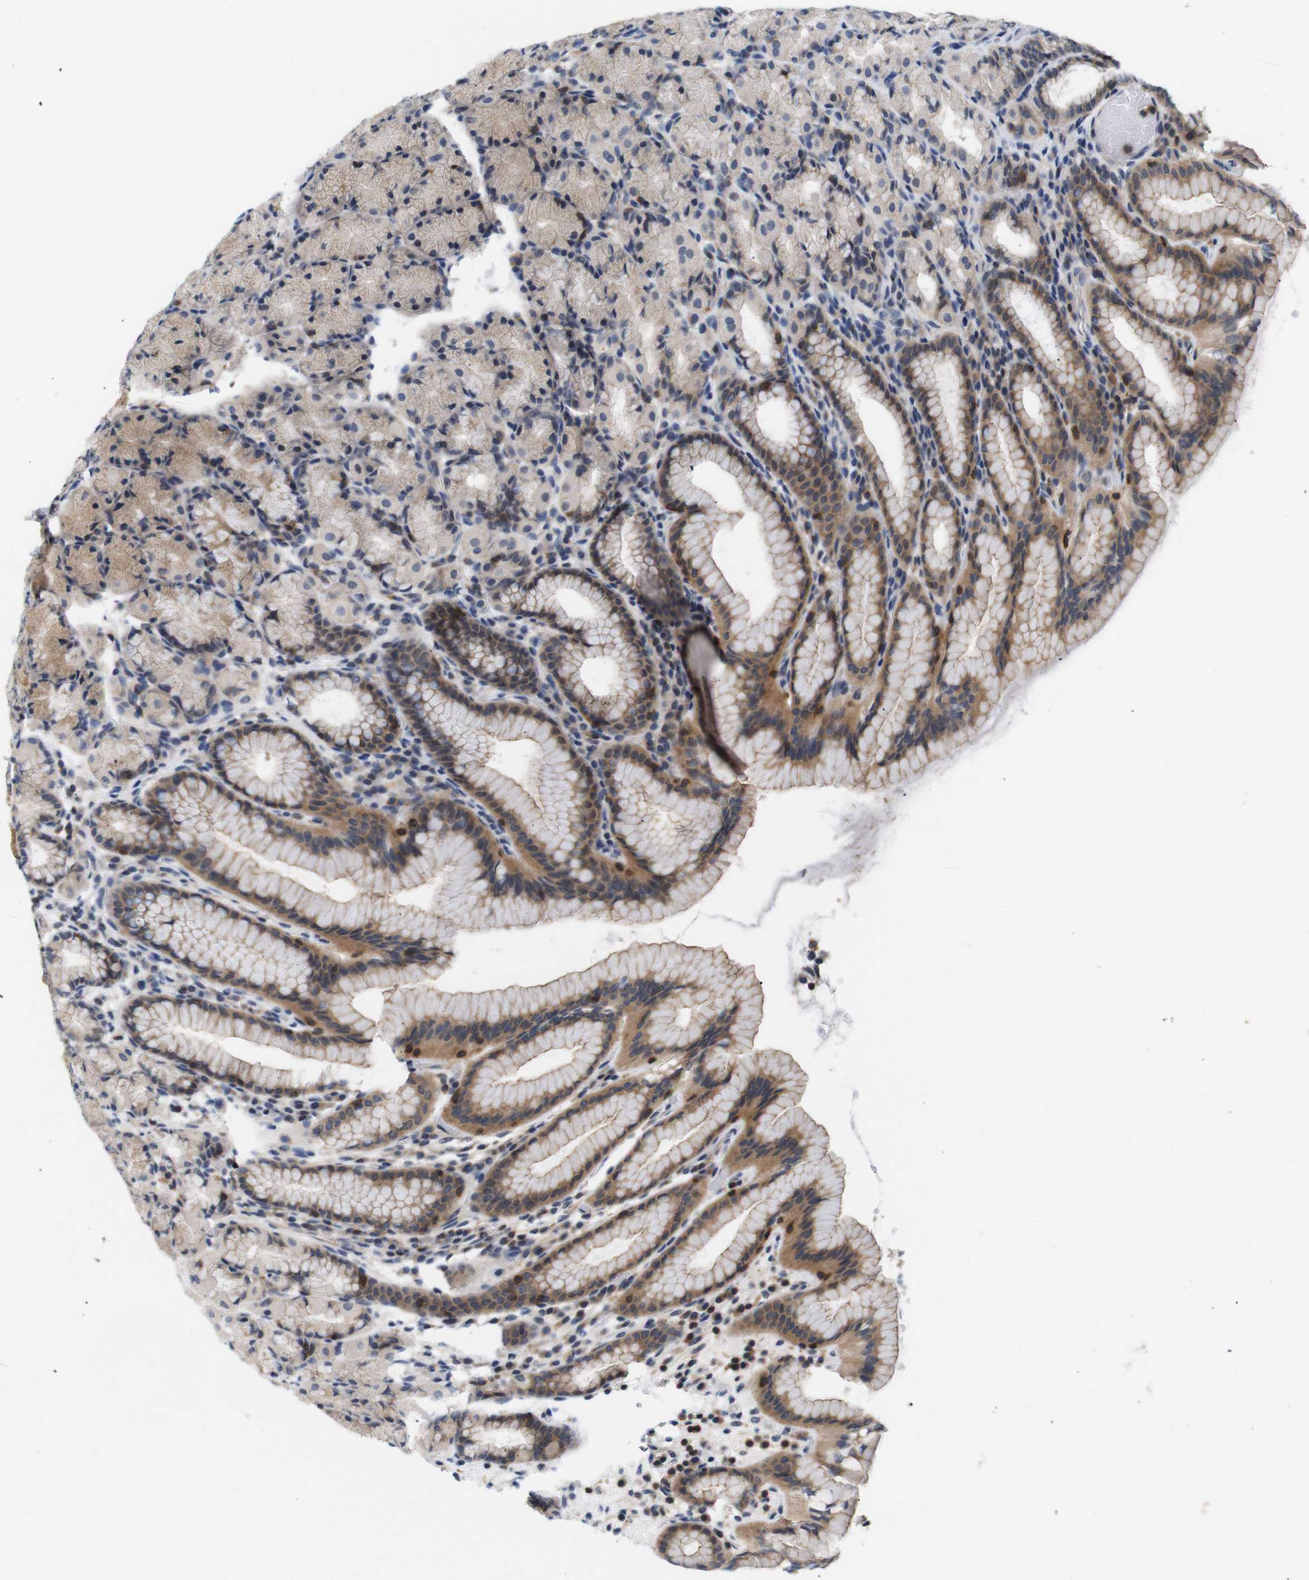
{"staining": {"intensity": "moderate", "quantity": "<25%", "location": "cytoplasmic/membranous"}, "tissue": "stomach", "cell_type": "Glandular cells", "image_type": "normal", "snomed": [{"axis": "morphology", "description": "Normal tissue, NOS"}, {"axis": "topography", "description": "Stomach, upper"}], "caption": "Protein expression analysis of normal stomach demonstrates moderate cytoplasmic/membranous staining in about <25% of glandular cells.", "gene": "BRWD3", "patient": {"sex": "male", "age": 68}}